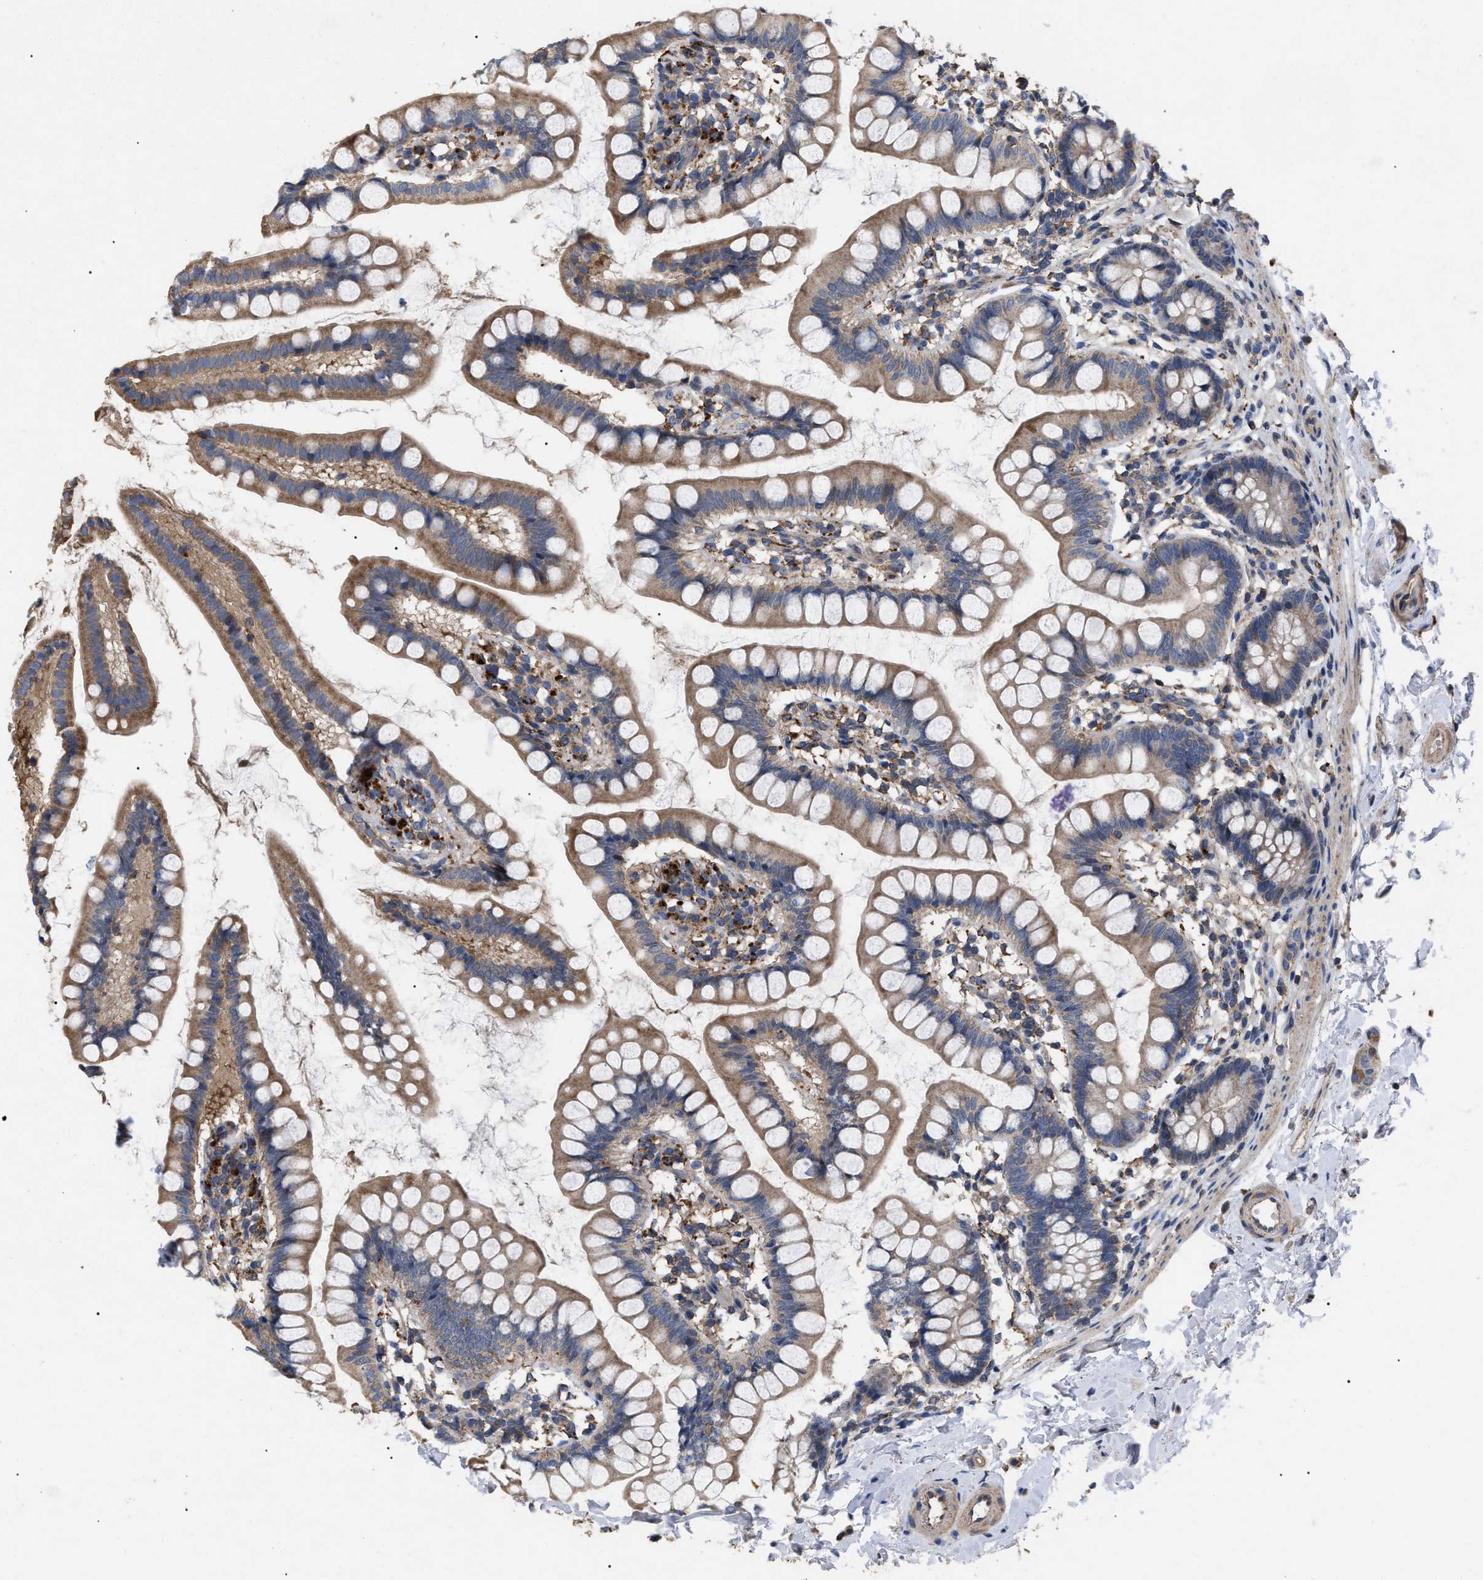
{"staining": {"intensity": "moderate", "quantity": ">75%", "location": "cytoplasmic/membranous"}, "tissue": "small intestine", "cell_type": "Glandular cells", "image_type": "normal", "snomed": [{"axis": "morphology", "description": "Normal tissue, NOS"}, {"axis": "topography", "description": "Small intestine"}], "caption": "Immunohistochemical staining of unremarkable human small intestine demonstrates moderate cytoplasmic/membranous protein positivity in approximately >75% of glandular cells.", "gene": "FAM171A2", "patient": {"sex": "female", "age": 84}}